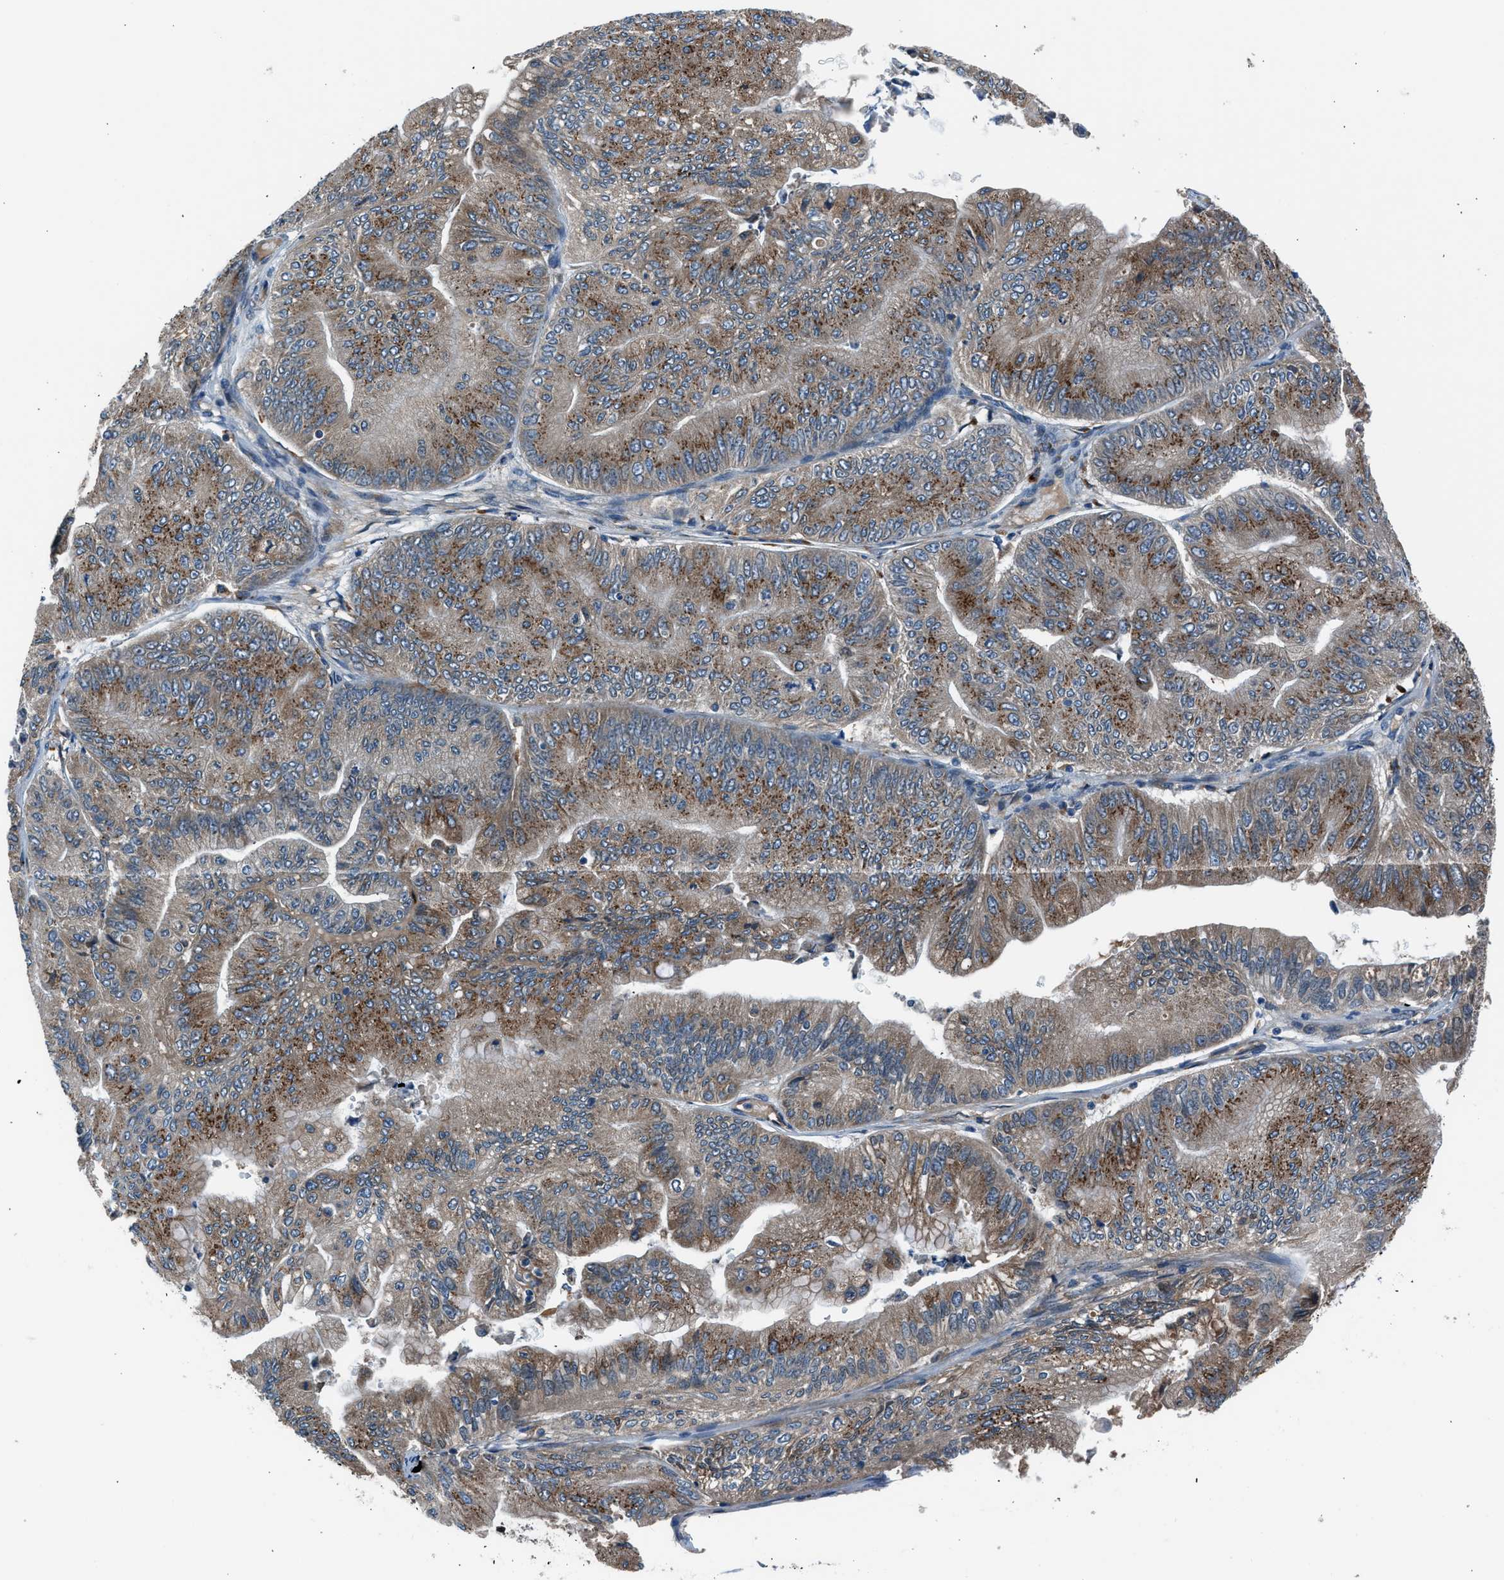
{"staining": {"intensity": "moderate", "quantity": ">75%", "location": "cytoplasmic/membranous"}, "tissue": "ovarian cancer", "cell_type": "Tumor cells", "image_type": "cancer", "snomed": [{"axis": "morphology", "description": "Cystadenocarcinoma, mucinous, NOS"}, {"axis": "topography", "description": "Ovary"}], "caption": "Ovarian mucinous cystadenocarcinoma was stained to show a protein in brown. There is medium levels of moderate cytoplasmic/membranous staining in about >75% of tumor cells. (brown staining indicates protein expression, while blue staining denotes nuclei).", "gene": "LMBR1", "patient": {"sex": "female", "age": 61}}